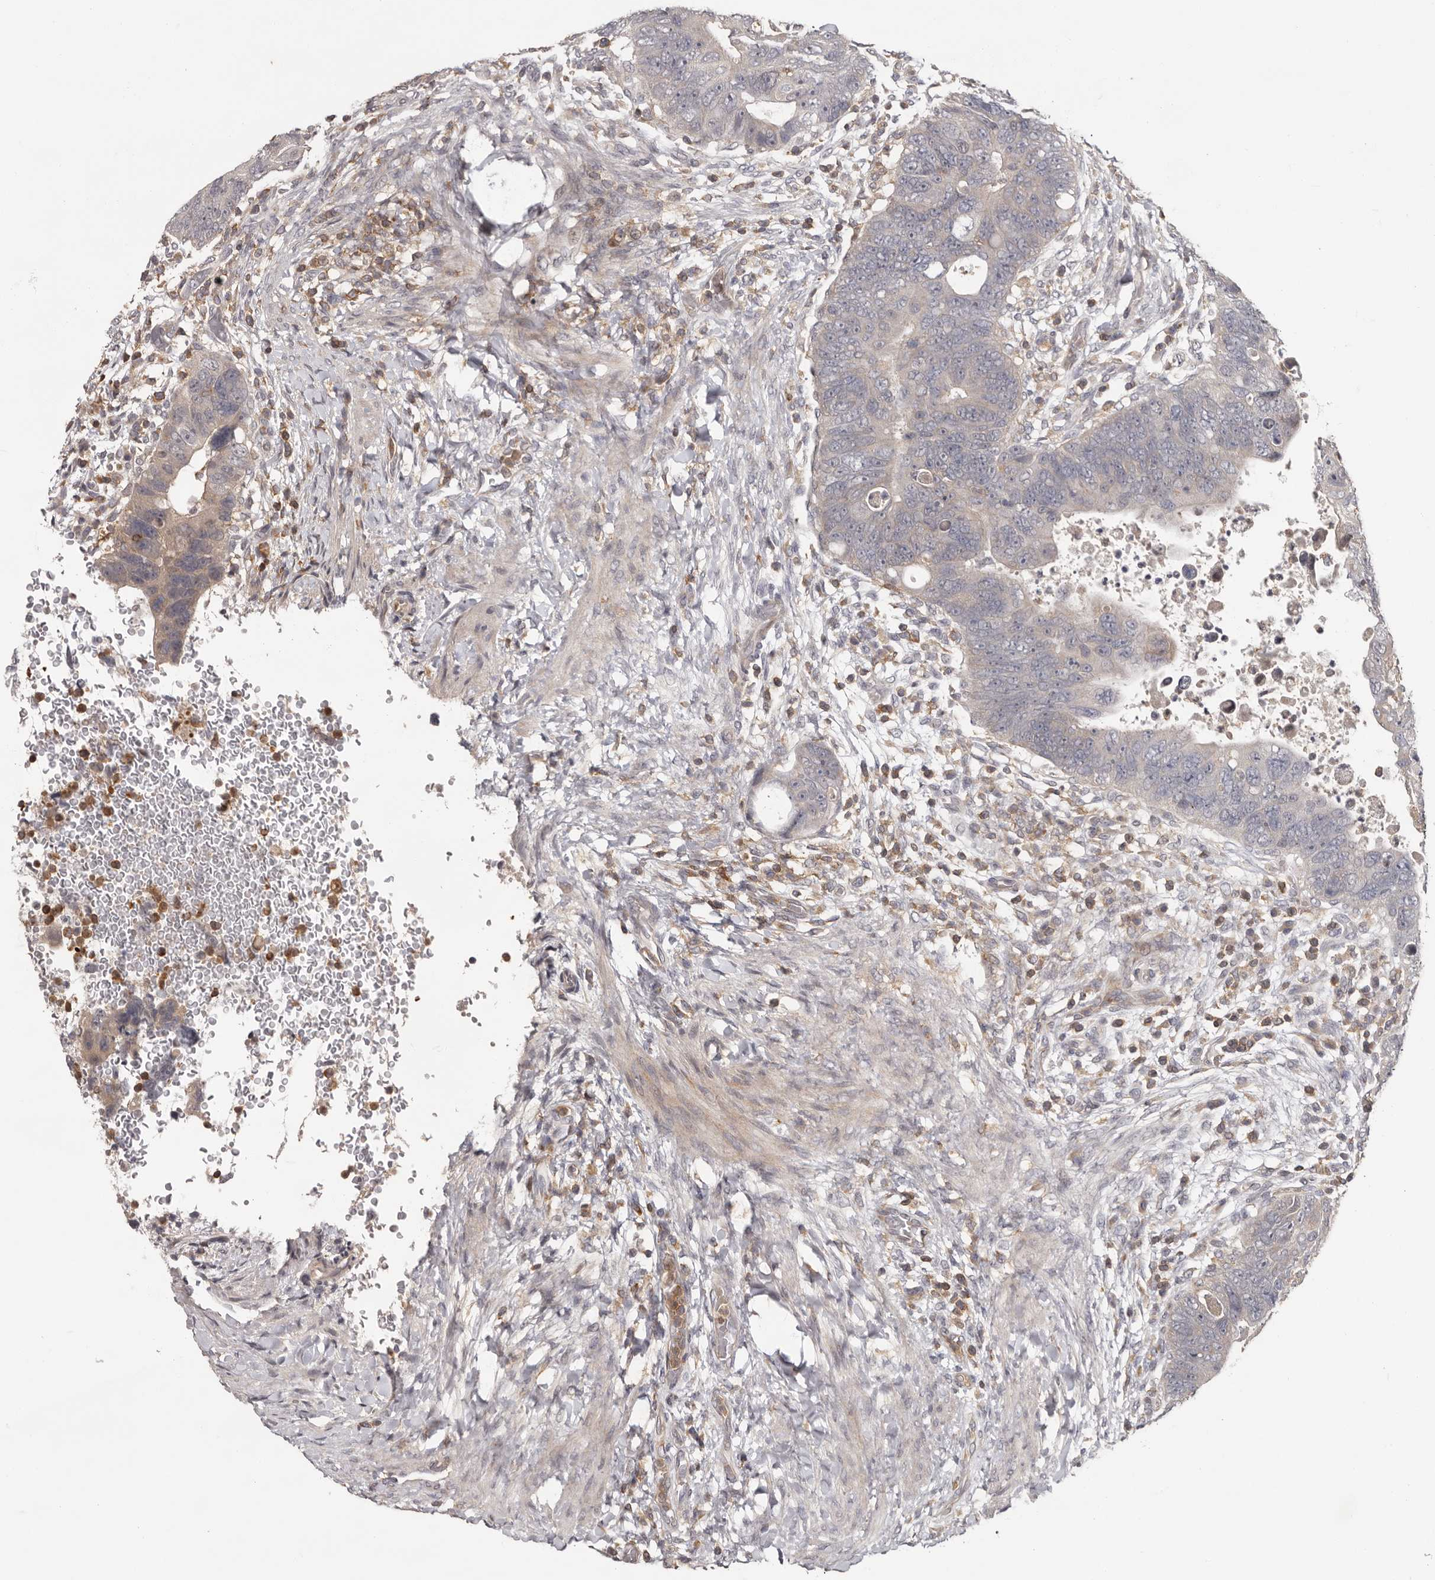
{"staining": {"intensity": "negative", "quantity": "none", "location": "none"}, "tissue": "colorectal cancer", "cell_type": "Tumor cells", "image_type": "cancer", "snomed": [{"axis": "morphology", "description": "Adenocarcinoma, NOS"}, {"axis": "topography", "description": "Rectum"}], "caption": "Immunohistochemistry photomicrograph of neoplastic tissue: colorectal cancer (adenocarcinoma) stained with DAB (3,3'-diaminobenzidine) demonstrates no significant protein staining in tumor cells.", "gene": "ANKRD44", "patient": {"sex": "male", "age": 59}}